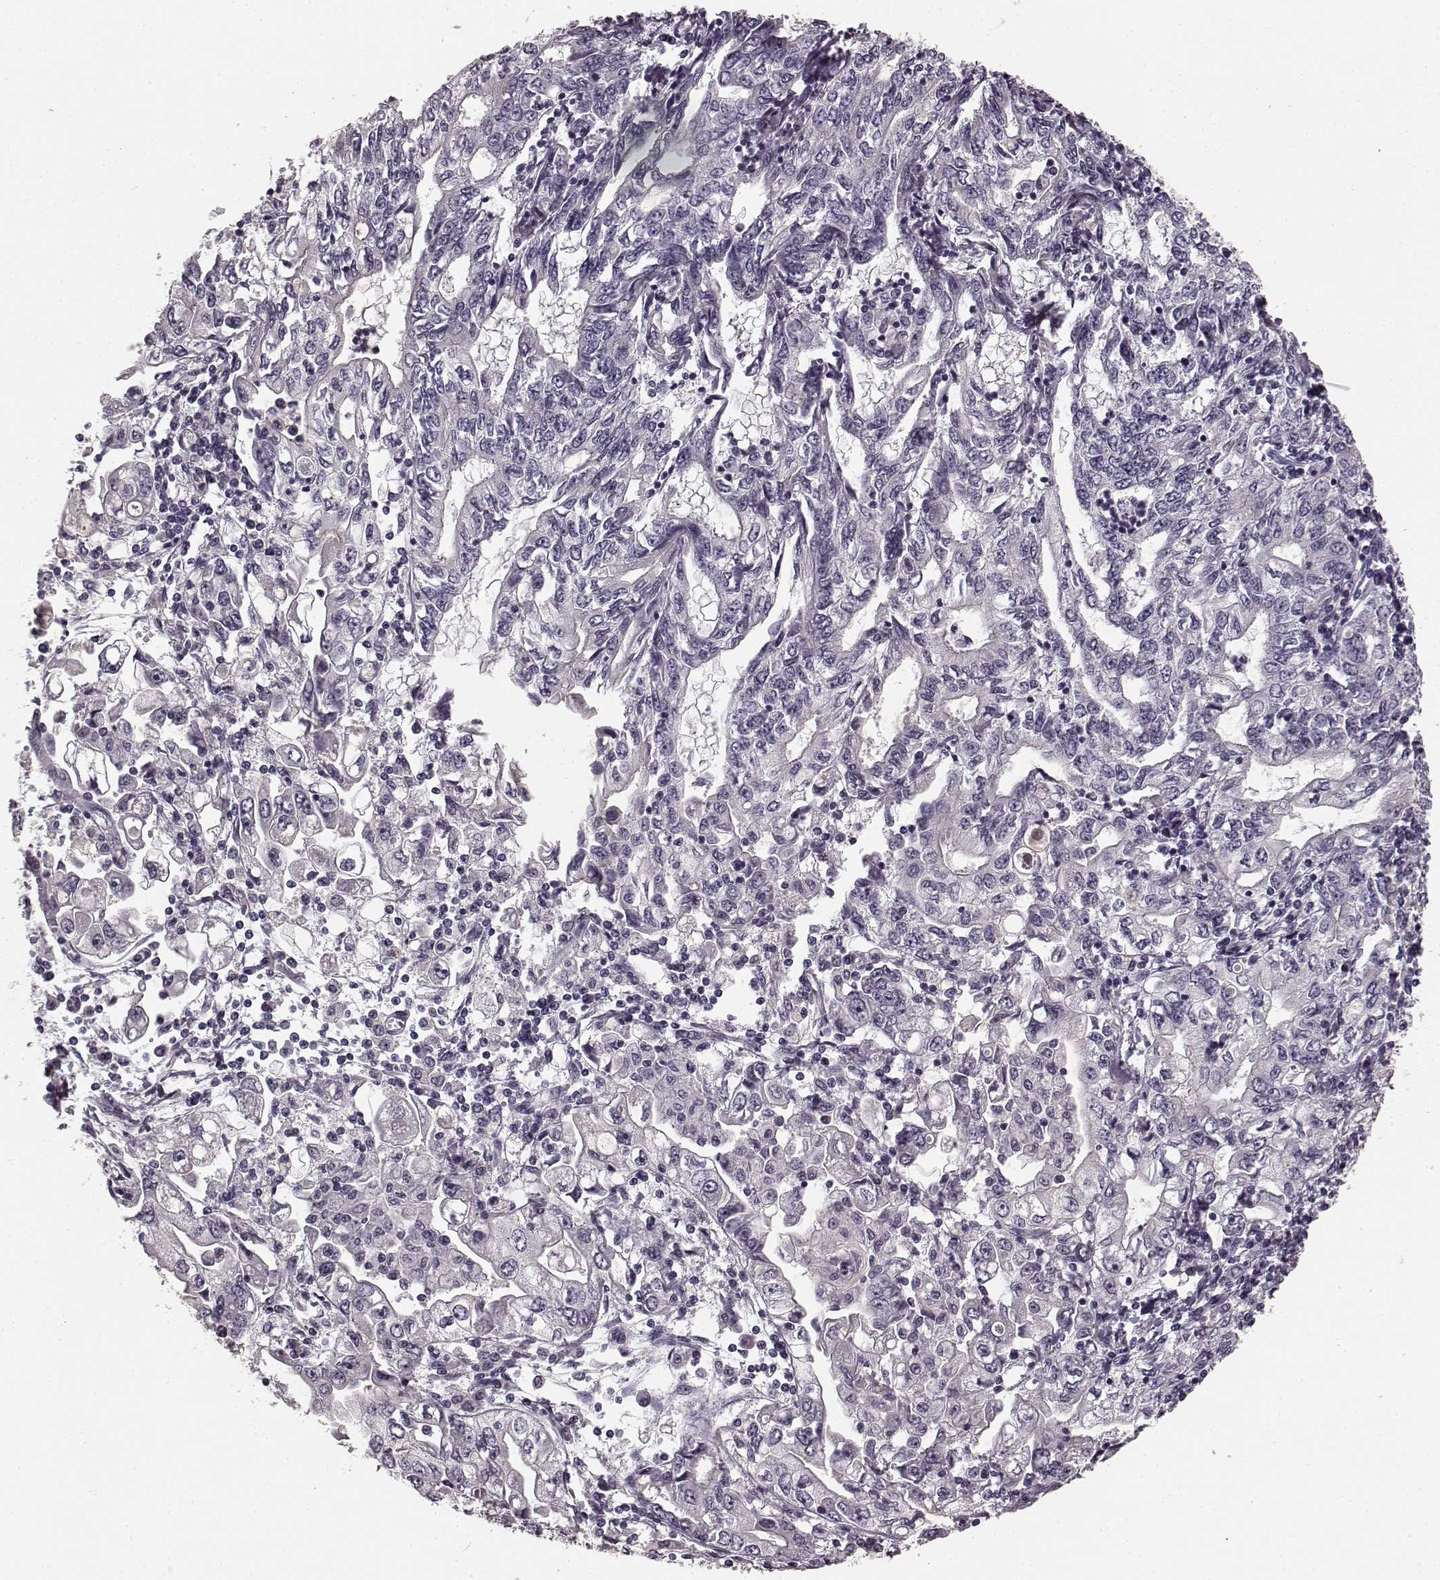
{"staining": {"intensity": "negative", "quantity": "none", "location": "none"}, "tissue": "stomach cancer", "cell_type": "Tumor cells", "image_type": "cancer", "snomed": [{"axis": "morphology", "description": "Adenocarcinoma, NOS"}, {"axis": "topography", "description": "Stomach, lower"}], "caption": "Immunohistochemical staining of human adenocarcinoma (stomach) shows no significant expression in tumor cells. (Brightfield microscopy of DAB immunohistochemistry (IHC) at high magnification).", "gene": "RIT2", "patient": {"sex": "female", "age": 72}}